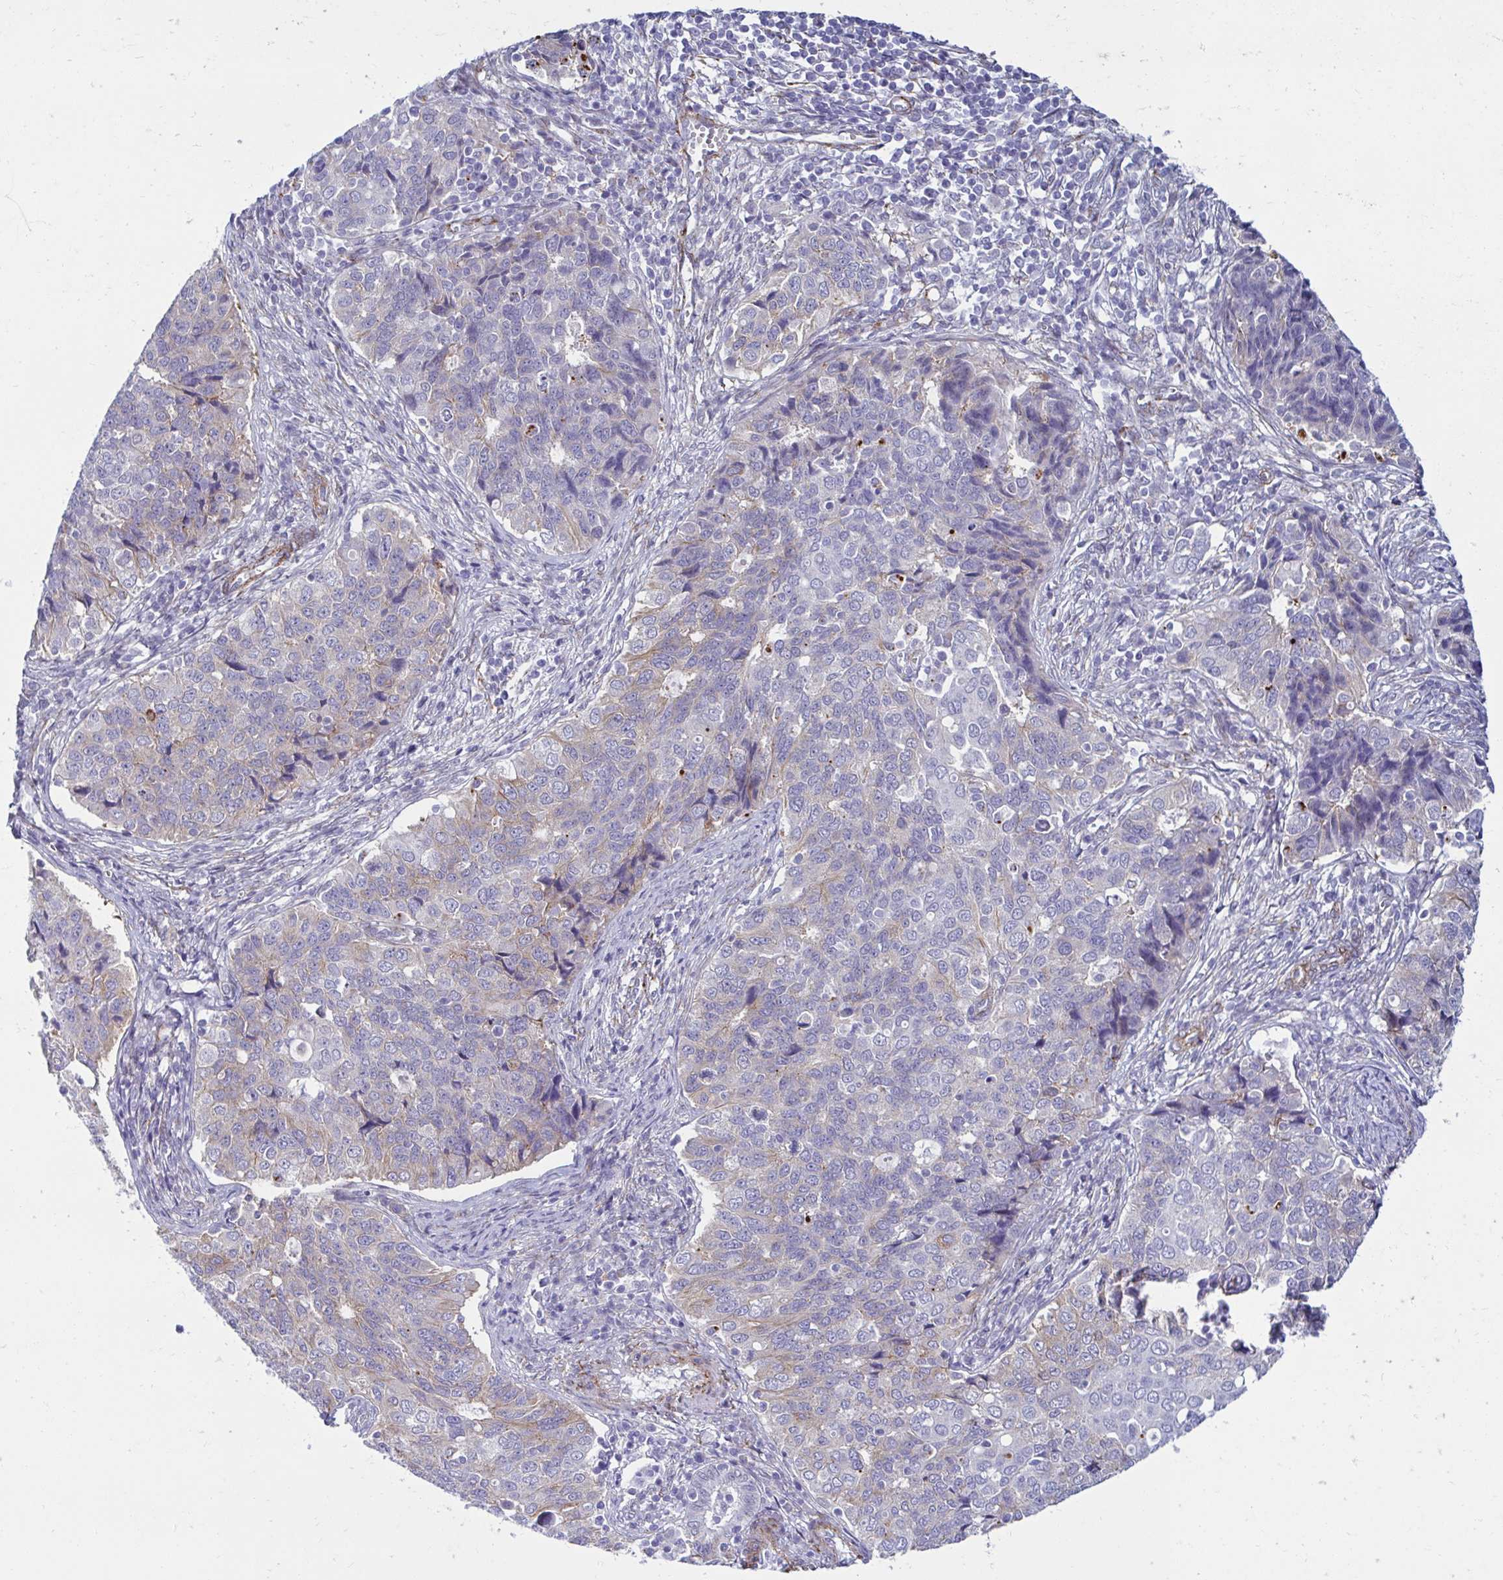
{"staining": {"intensity": "weak", "quantity": "<25%", "location": "cytoplasmic/membranous"}, "tissue": "endometrial cancer", "cell_type": "Tumor cells", "image_type": "cancer", "snomed": [{"axis": "morphology", "description": "Adenocarcinoma, NOS"}, {"axis": "topography", "description": "Endometrium"}], "caption": "IHC of human endometrial cancer (adenocarcinoma) reveals no staining in tumor cells.", "gene": "ANKRD62", "patient": {"sex": "female", "age": 43}}